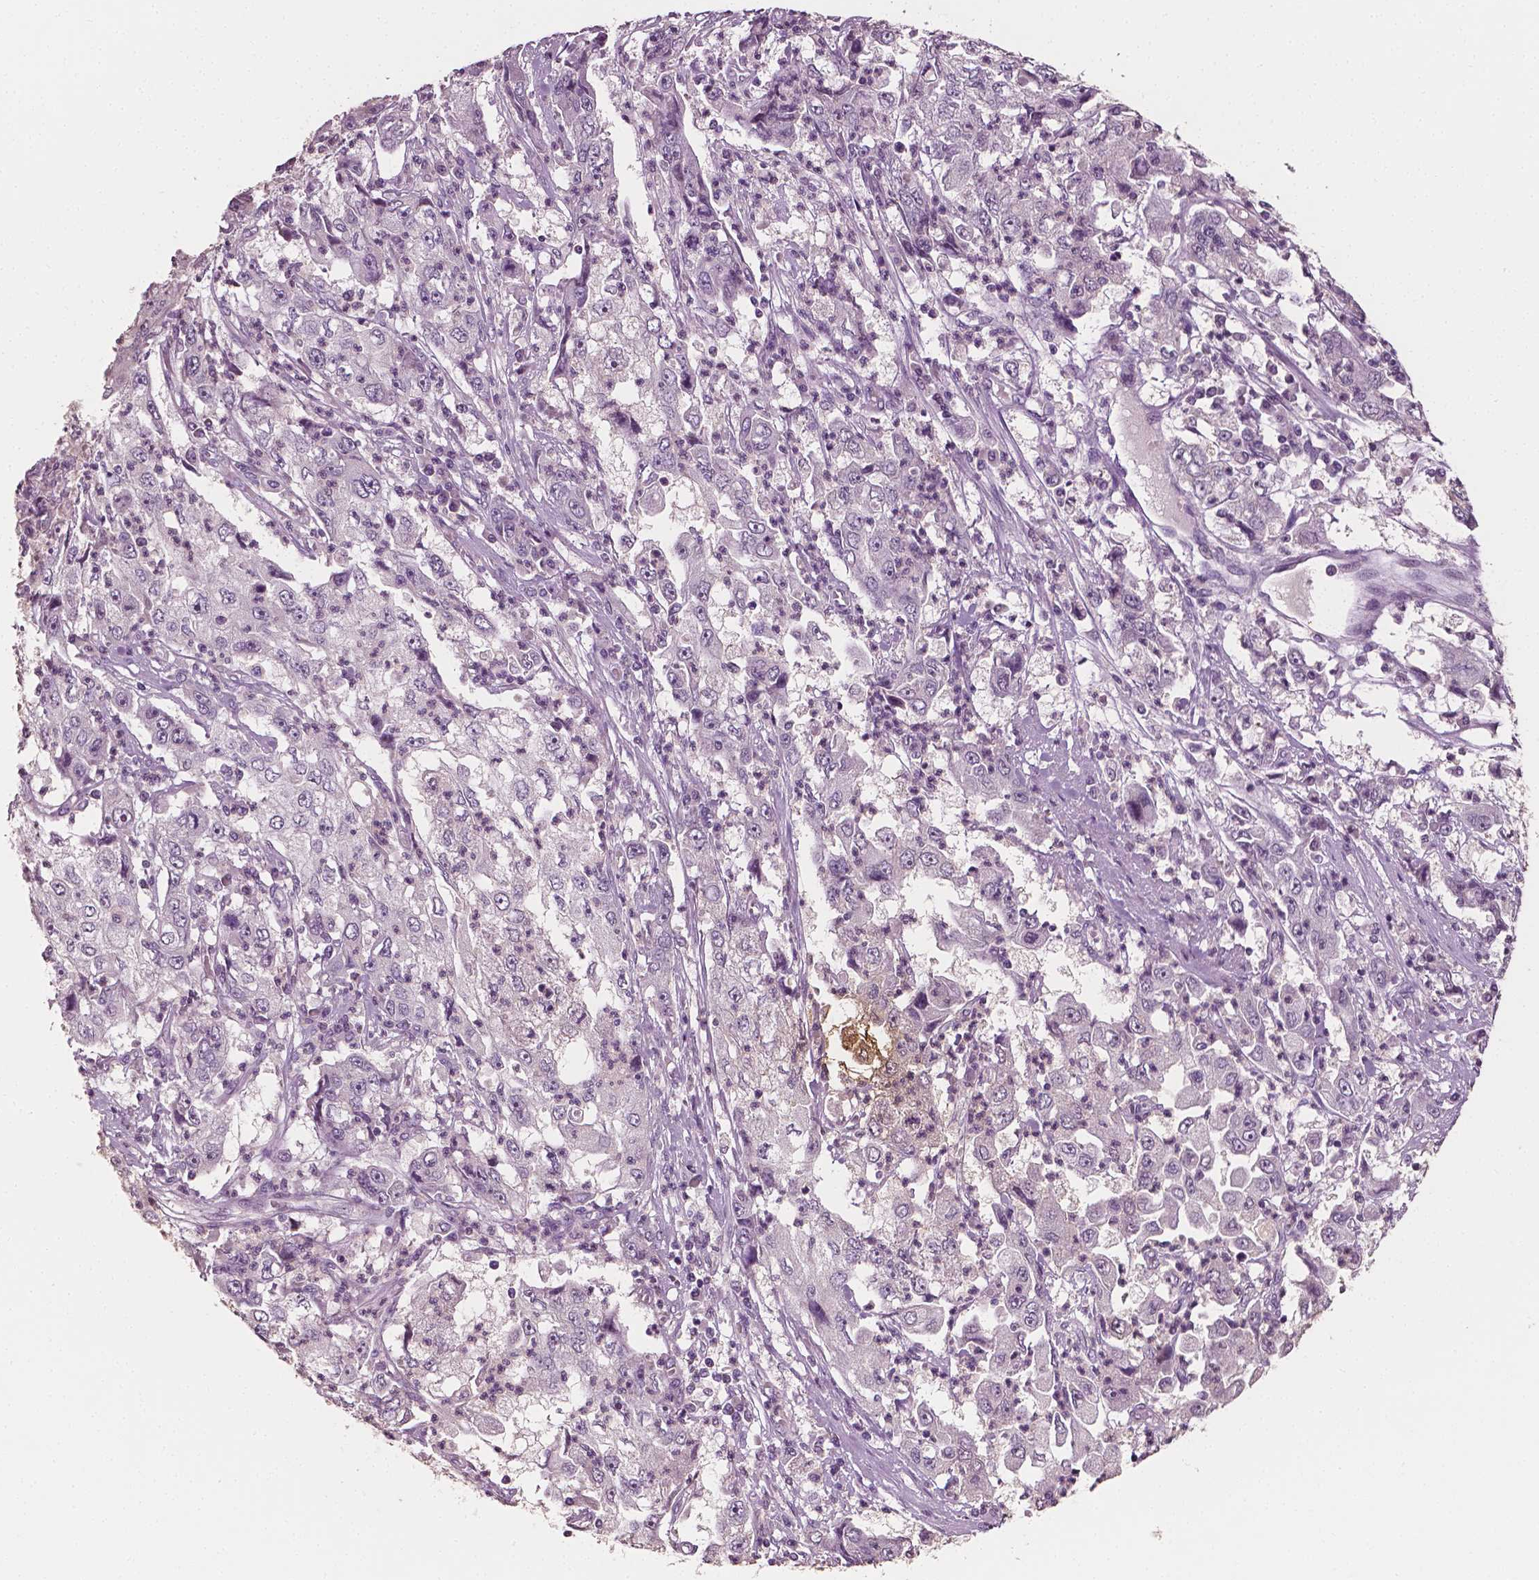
{"staining": {"intensity": "negative", "quantity": "none", "location": "none"}, "tissue": "cervical cancer", "cell_type": "Tumor cells", "image_type": "cancer", "snomed": [{"axis": "morphology", "description": "Squamous cell carcinoma, NOS"}, {"axis": "topography", "description": "Cervix"}], "caption": "This image is of cervical cancer stained with immunohistochemistry (IHC) to label a protein in brown with the nuclei are counter-stained blue. There is no positivity in tumor cells.", "gene": "PLA2R1", "patient": {"sex": "female", "age": 36}}